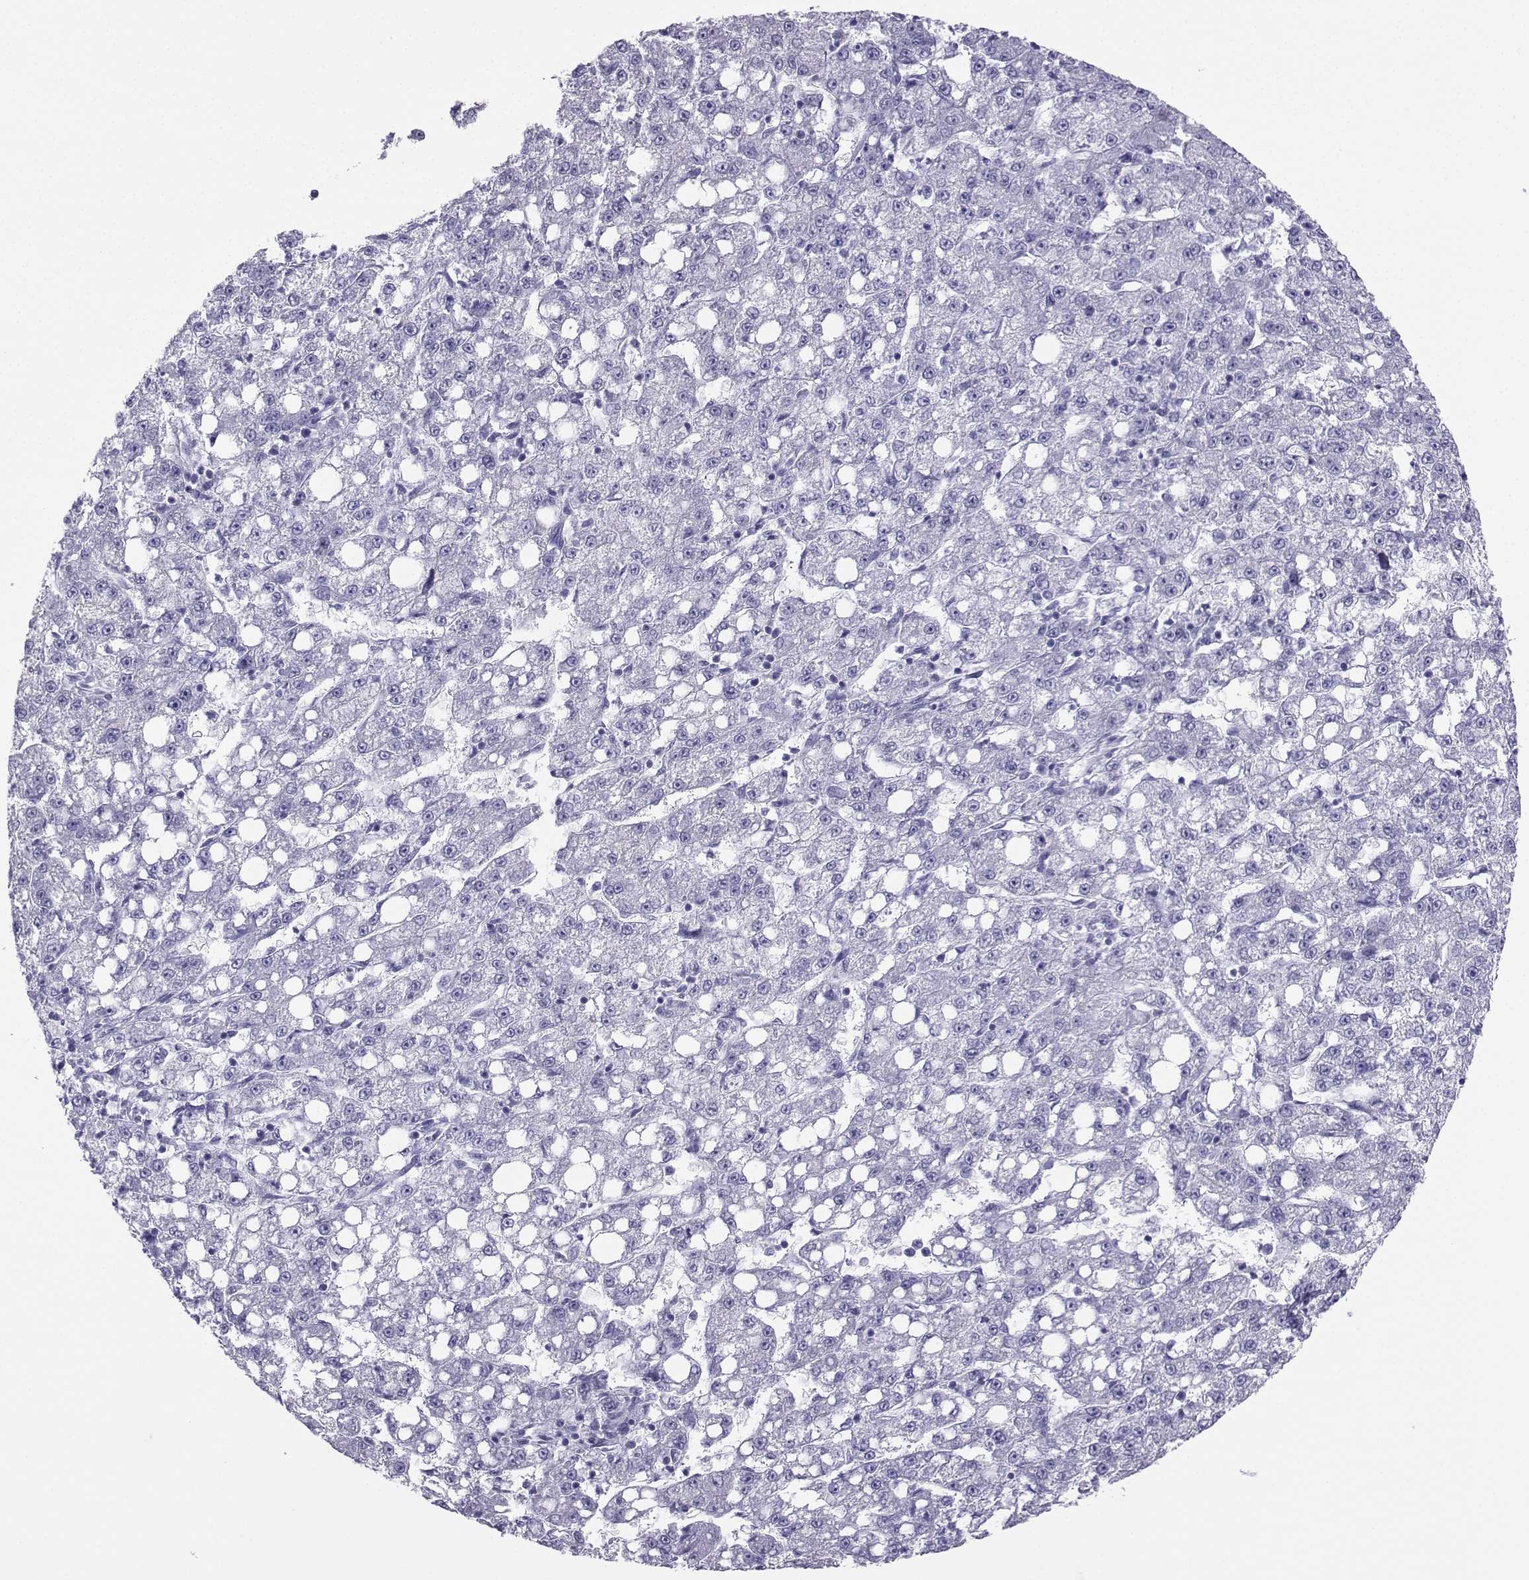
{"staining": {"intensity": "negative", "quantity": "none", "location": "none"}, "tissue": "liver cancer", "cell_type": "Tumor cells", "image_type": "cancer", "snomed": [{"axis": "morphology", "description": "Carcinoma, Hepatocellular, NOS"}, {"axis": "topography", "description": "Liver"}], "caption": "The photomicrograph reveals no significant positivity in tumor cells of hepatocellular carcinoma (liver).", "gene": "LORICRIN", "patient": {"sex": "female", "age": 65}}